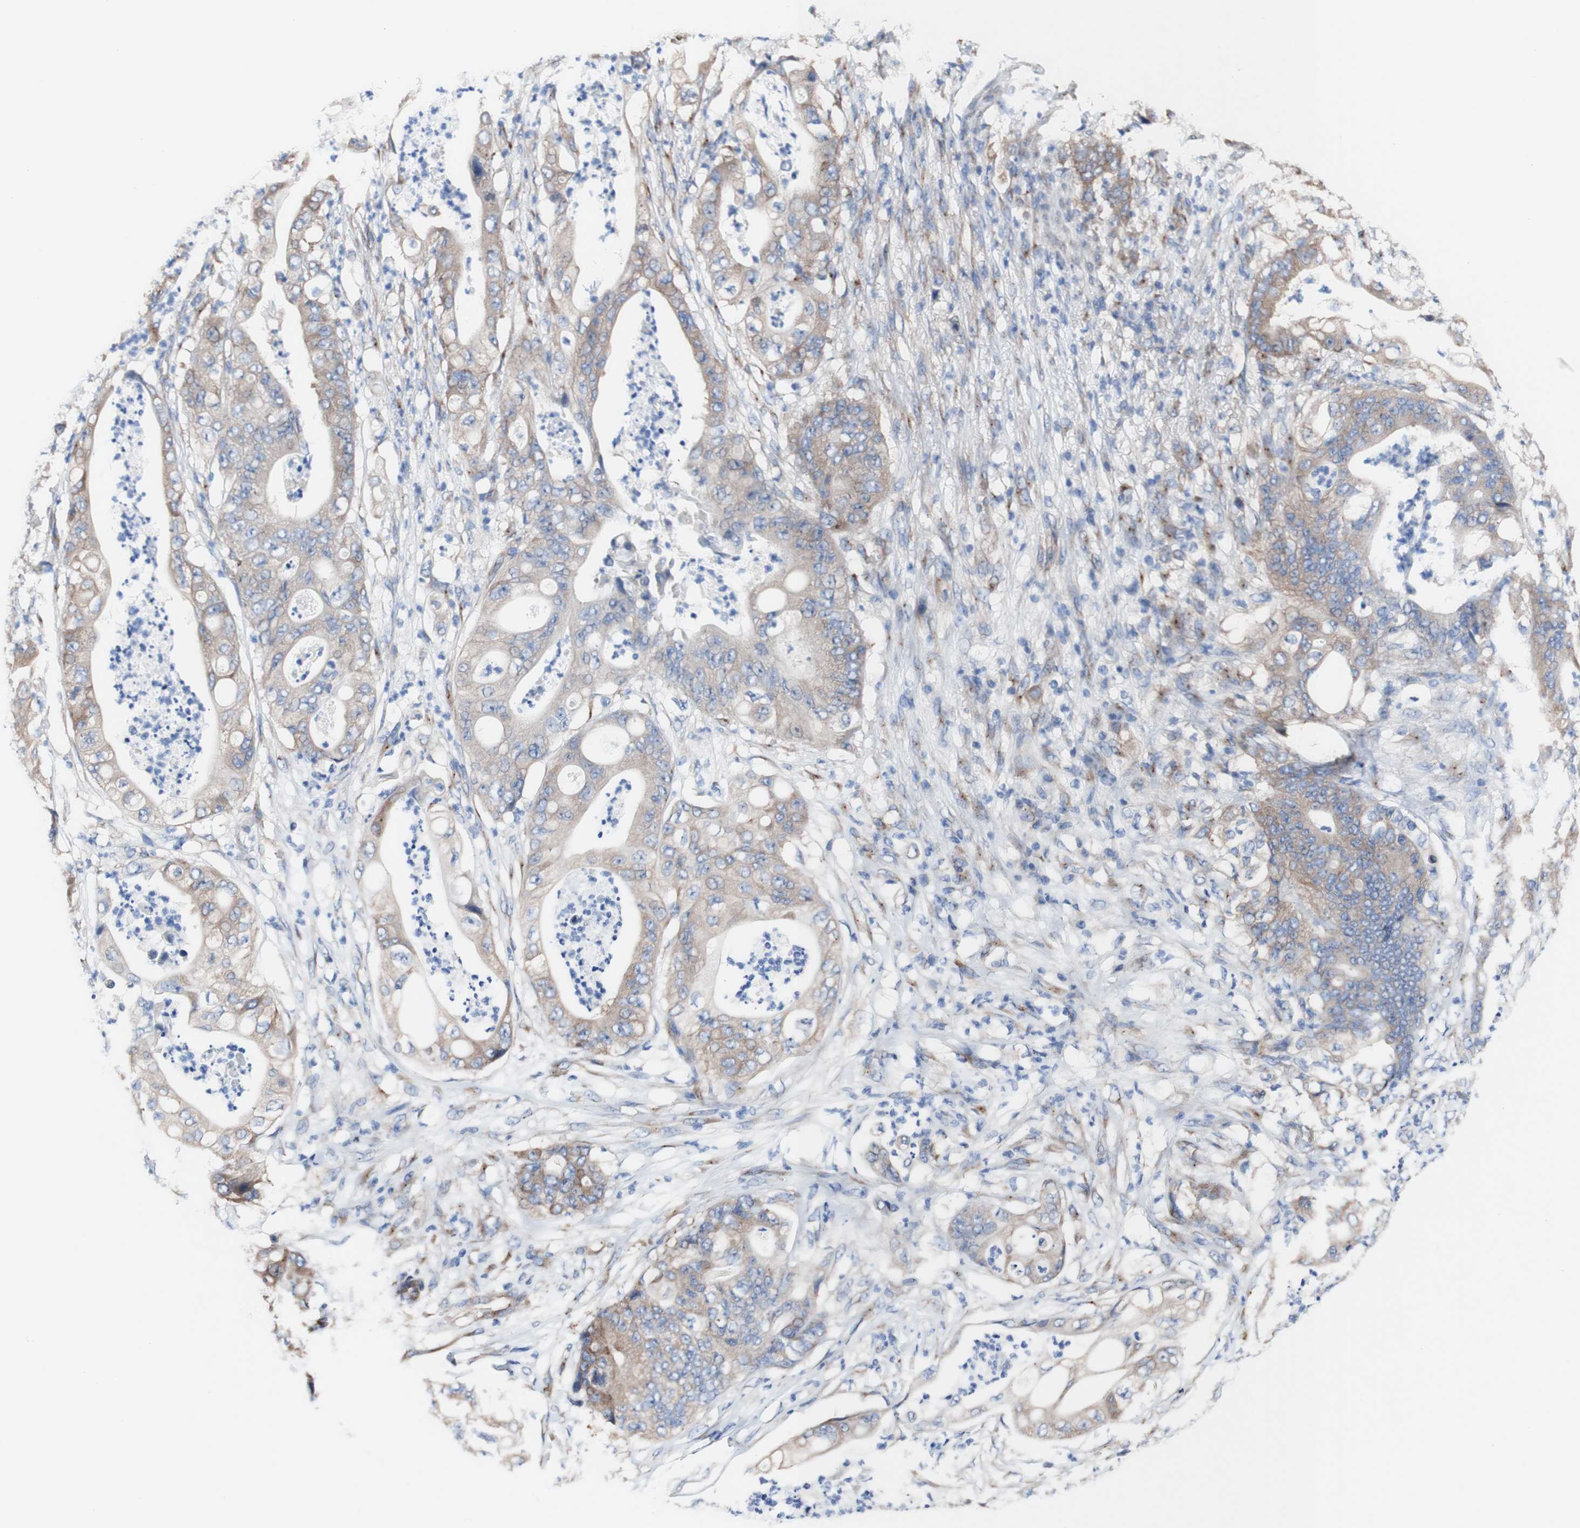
{"staining": {"intensity": "moderate", "quantity": ">75%", "location": "cytoplasmic/membranous"}, "tissue": "stomach cancer", "cell_type": "Tumor cells", "image_type": "cancer", "snomed": [{"axis": "morphology", "description": "Adenocarcinoma, NOS"}, {"axis": "topography", "description": "Stomach"}], "caption": "There is medium levels of moderate cytoplasmic/membranous staining in tumor cells of stomach cancer (adenocarcinoma), as demonstrated by immunohistochemical staining (brown color).", "gene": "LRIG3", "patient": {"sex": "female", "age": 73}}